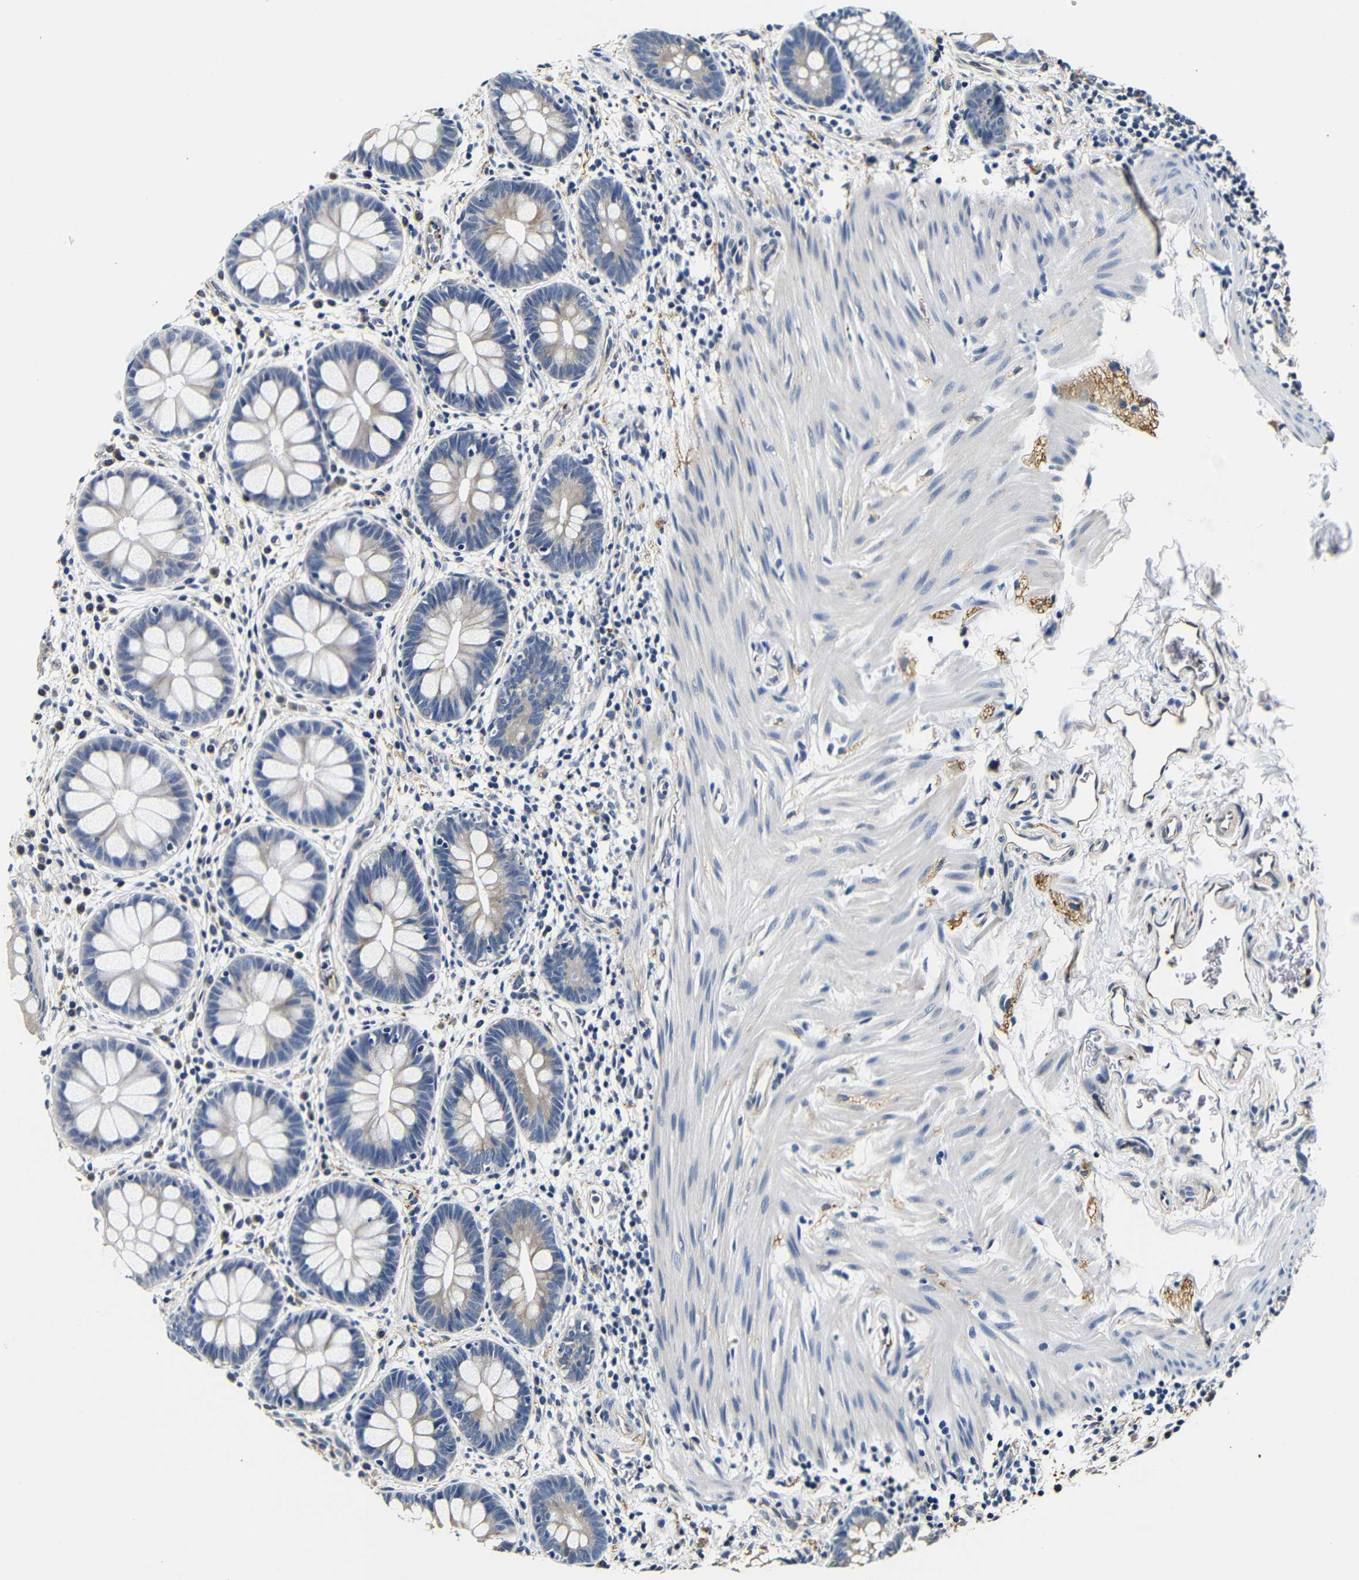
{"staining": {"intensity": "weak", "quantity": "<25%", "location": "cytoplasmic/membranous"}, "tissue": "rectum", "cell_type": "Glandular cells", "image_type": "normal", "snomed": [{"axis": "morphology", "description": "Normal tissue, NOS"}, {"axis": "topography", "description": "Rectum"}], "caption": "Glandular cells are negative for brown protein staining in unremarkable rectum. (IHC, brightfield microscopy, high magnification).", "gene": "GP1BA", "patient": {"sex": "female", "age": 24}}